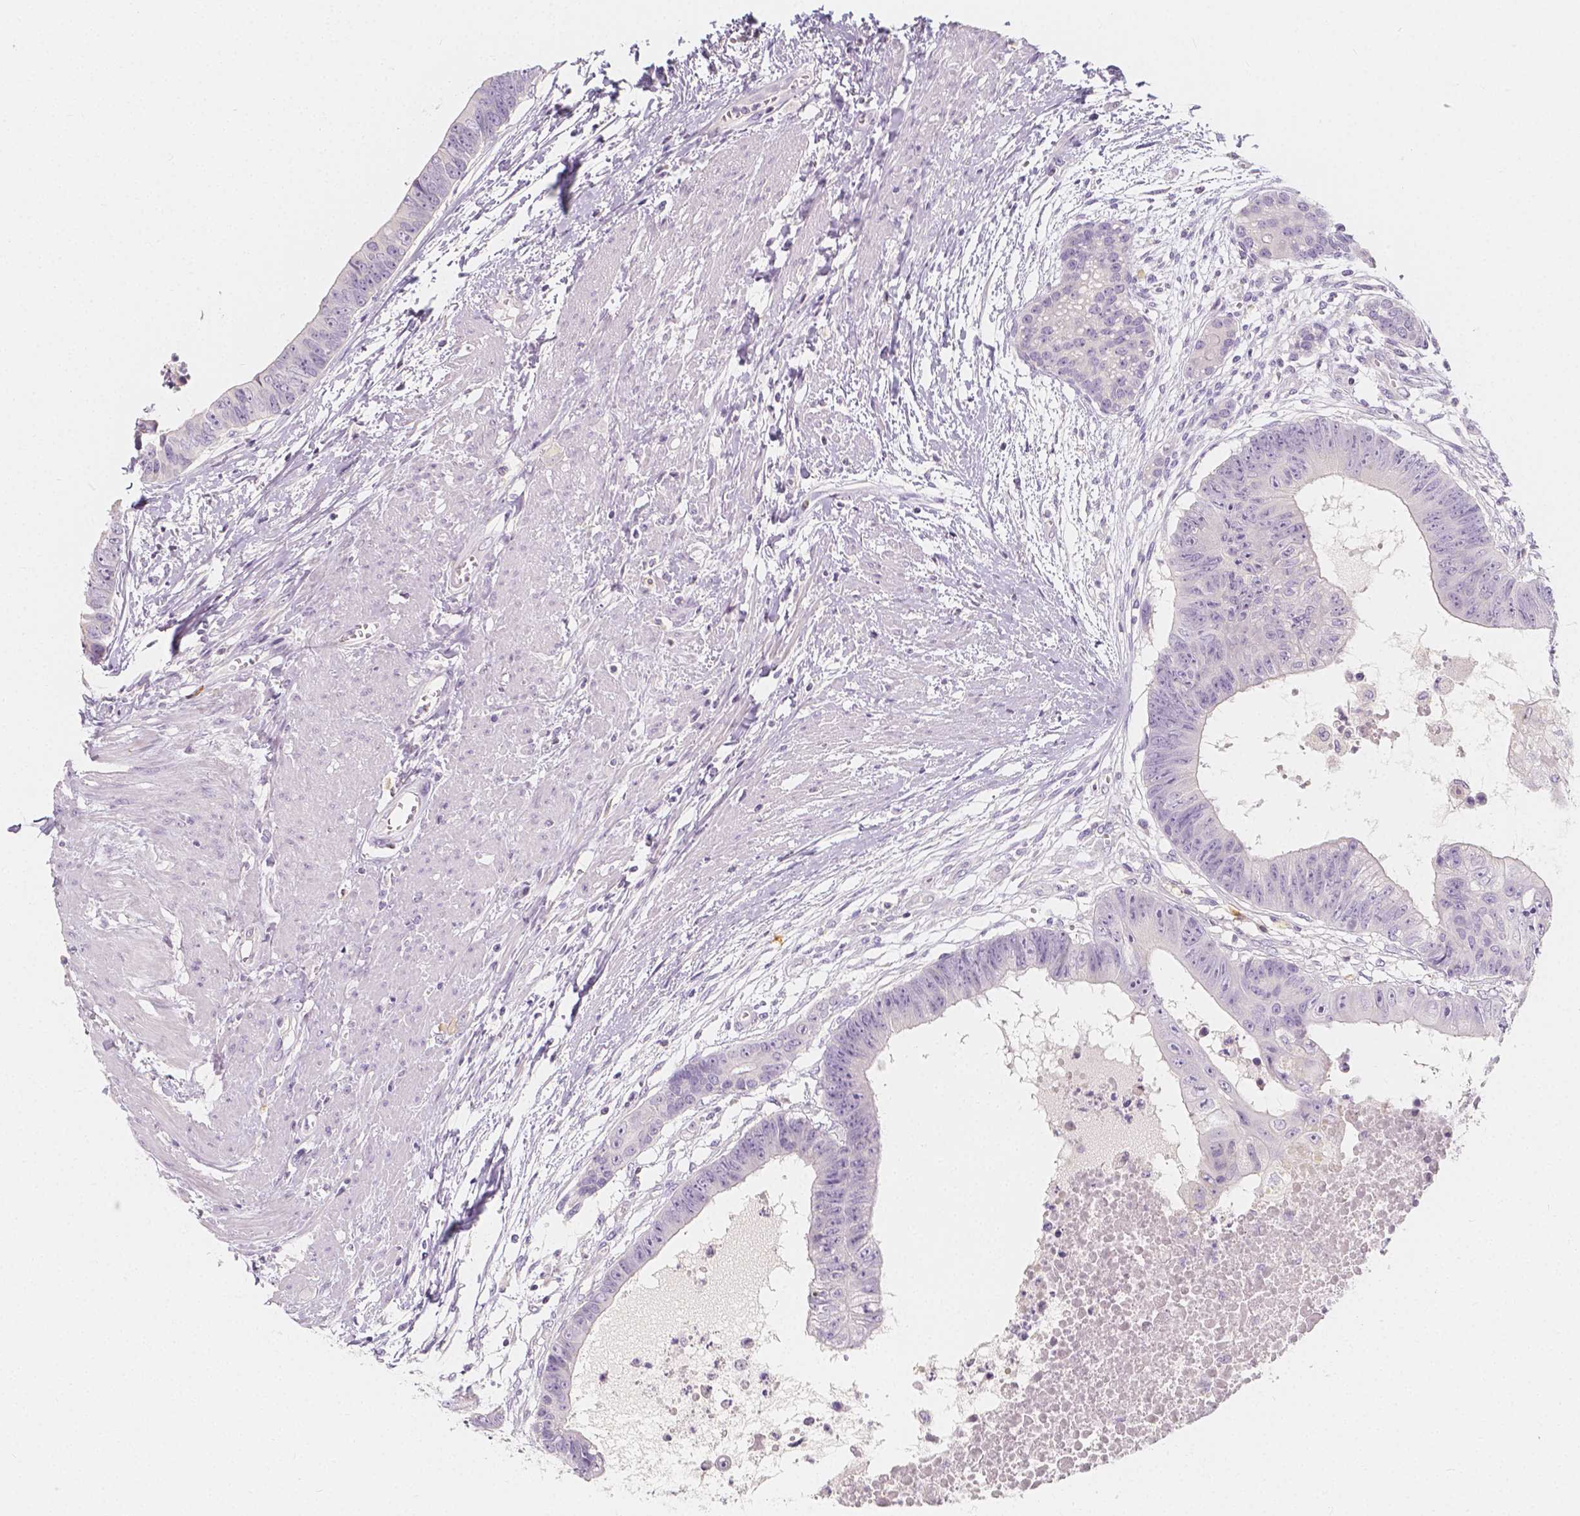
{"staining": {"intensity": "negative", "quantity": "none", "location": "none"}, "tissue": "colorectal cancer", "cell_type": "Tumor cells", "image_type": "cancer", "snomed": [{"axis": "morphology", "description": "Adenocarcinoma, NOS"}, {"axis": "topography", "description": "Rectum"}], "caption": "The micrograph displays no staining of tumor cells in adenocarcinoma (colorectal).", "gene": "BATF", "patient": {"sex": "male", "age": 63}}